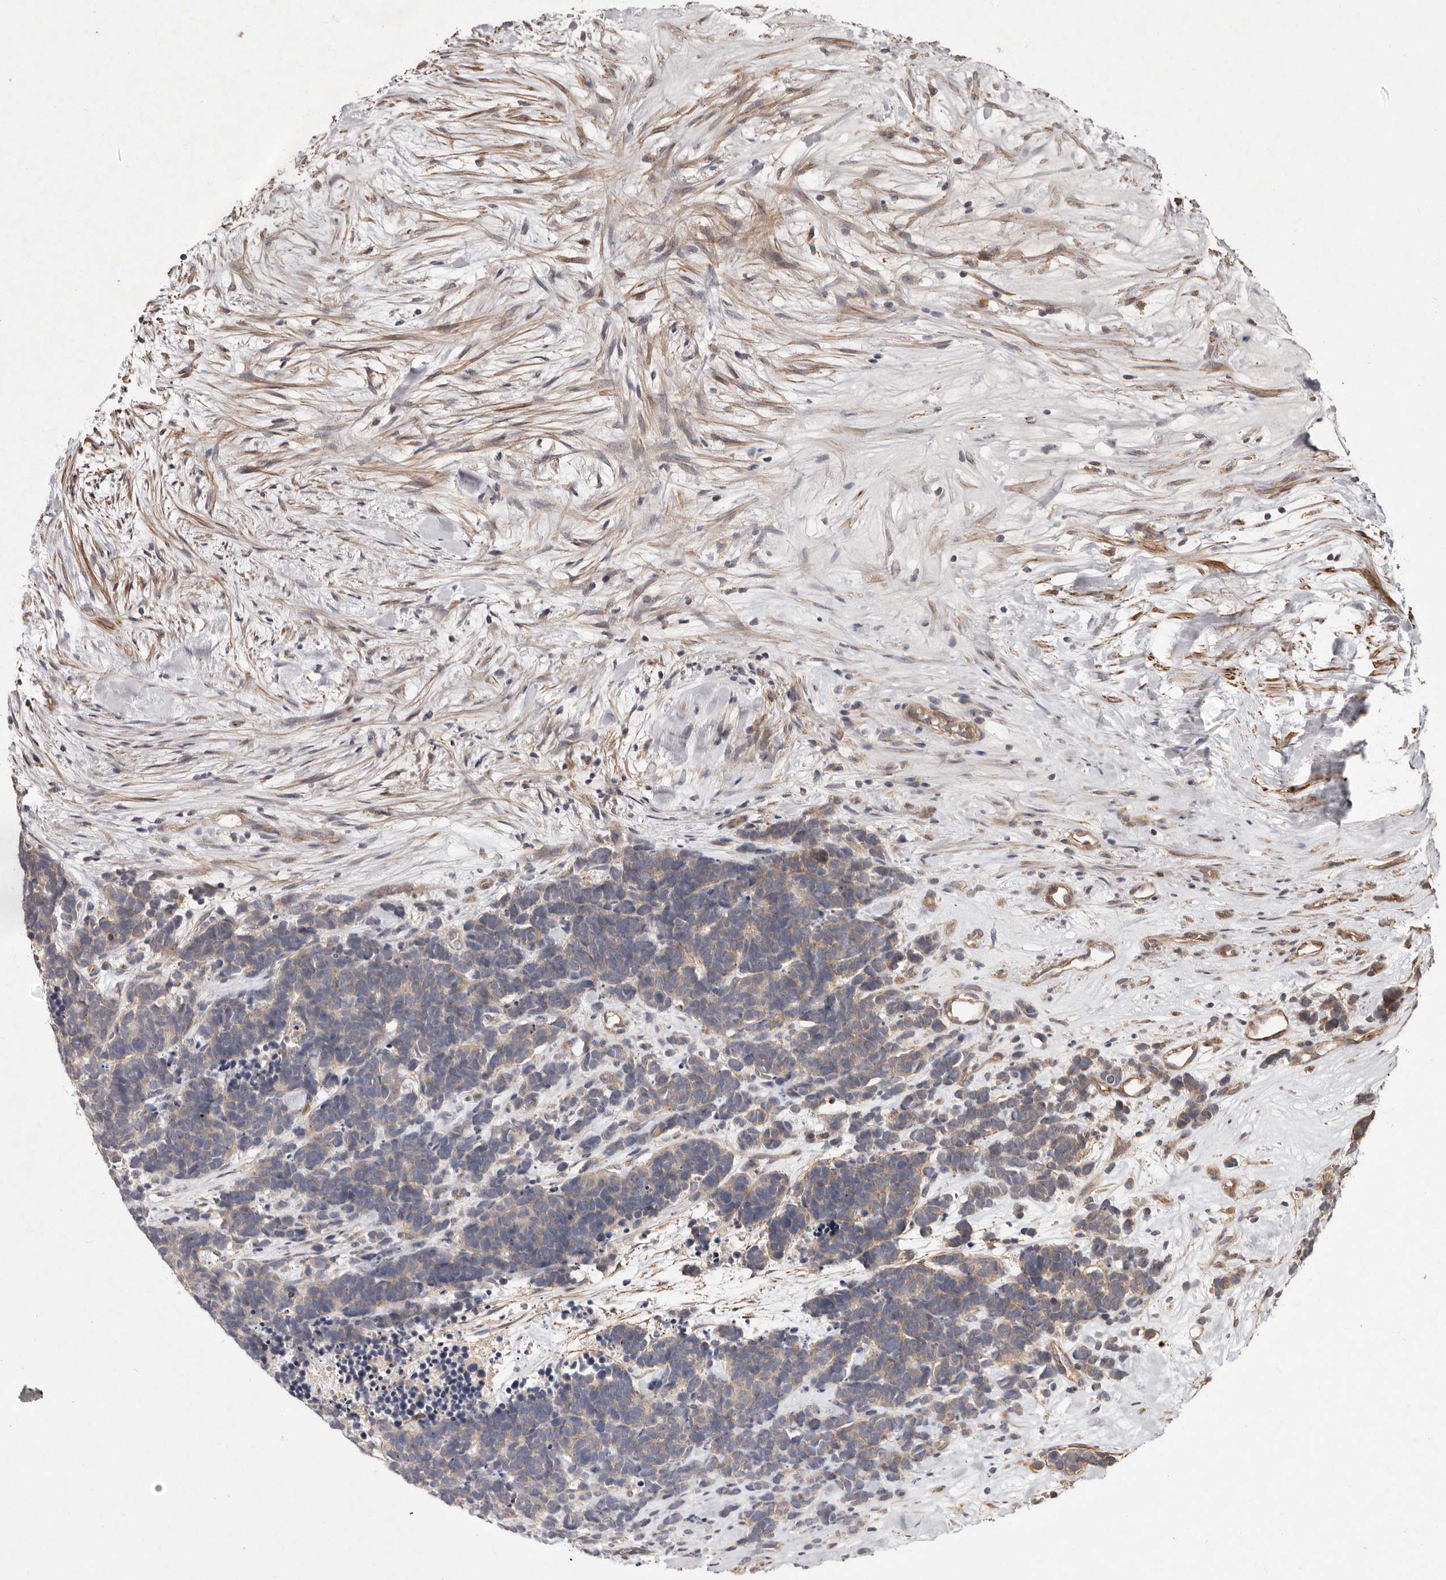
{"staining": {"intensity": "weak", "quantity": "<25%", "location": "cytoplasmic/membranous"}, "tissue": "carcinoid", "cell_type": "Tumor cells", "image_type": "cancer", "snomed": [{"axis": "morphology", "description": "Carcinoma, NOS"}, {"axis": "morphology", "description": "Carcinoid, malignant, NOS"}, {"axis": "topography", "description": "Urinary bladder"}], "caption": "This is an immunohistochemistry micrograph of carcinoma. There is no positivity in tumor cells.", "gene": "SEMA3A", "patient": {"sex": "male", "age": 57}}